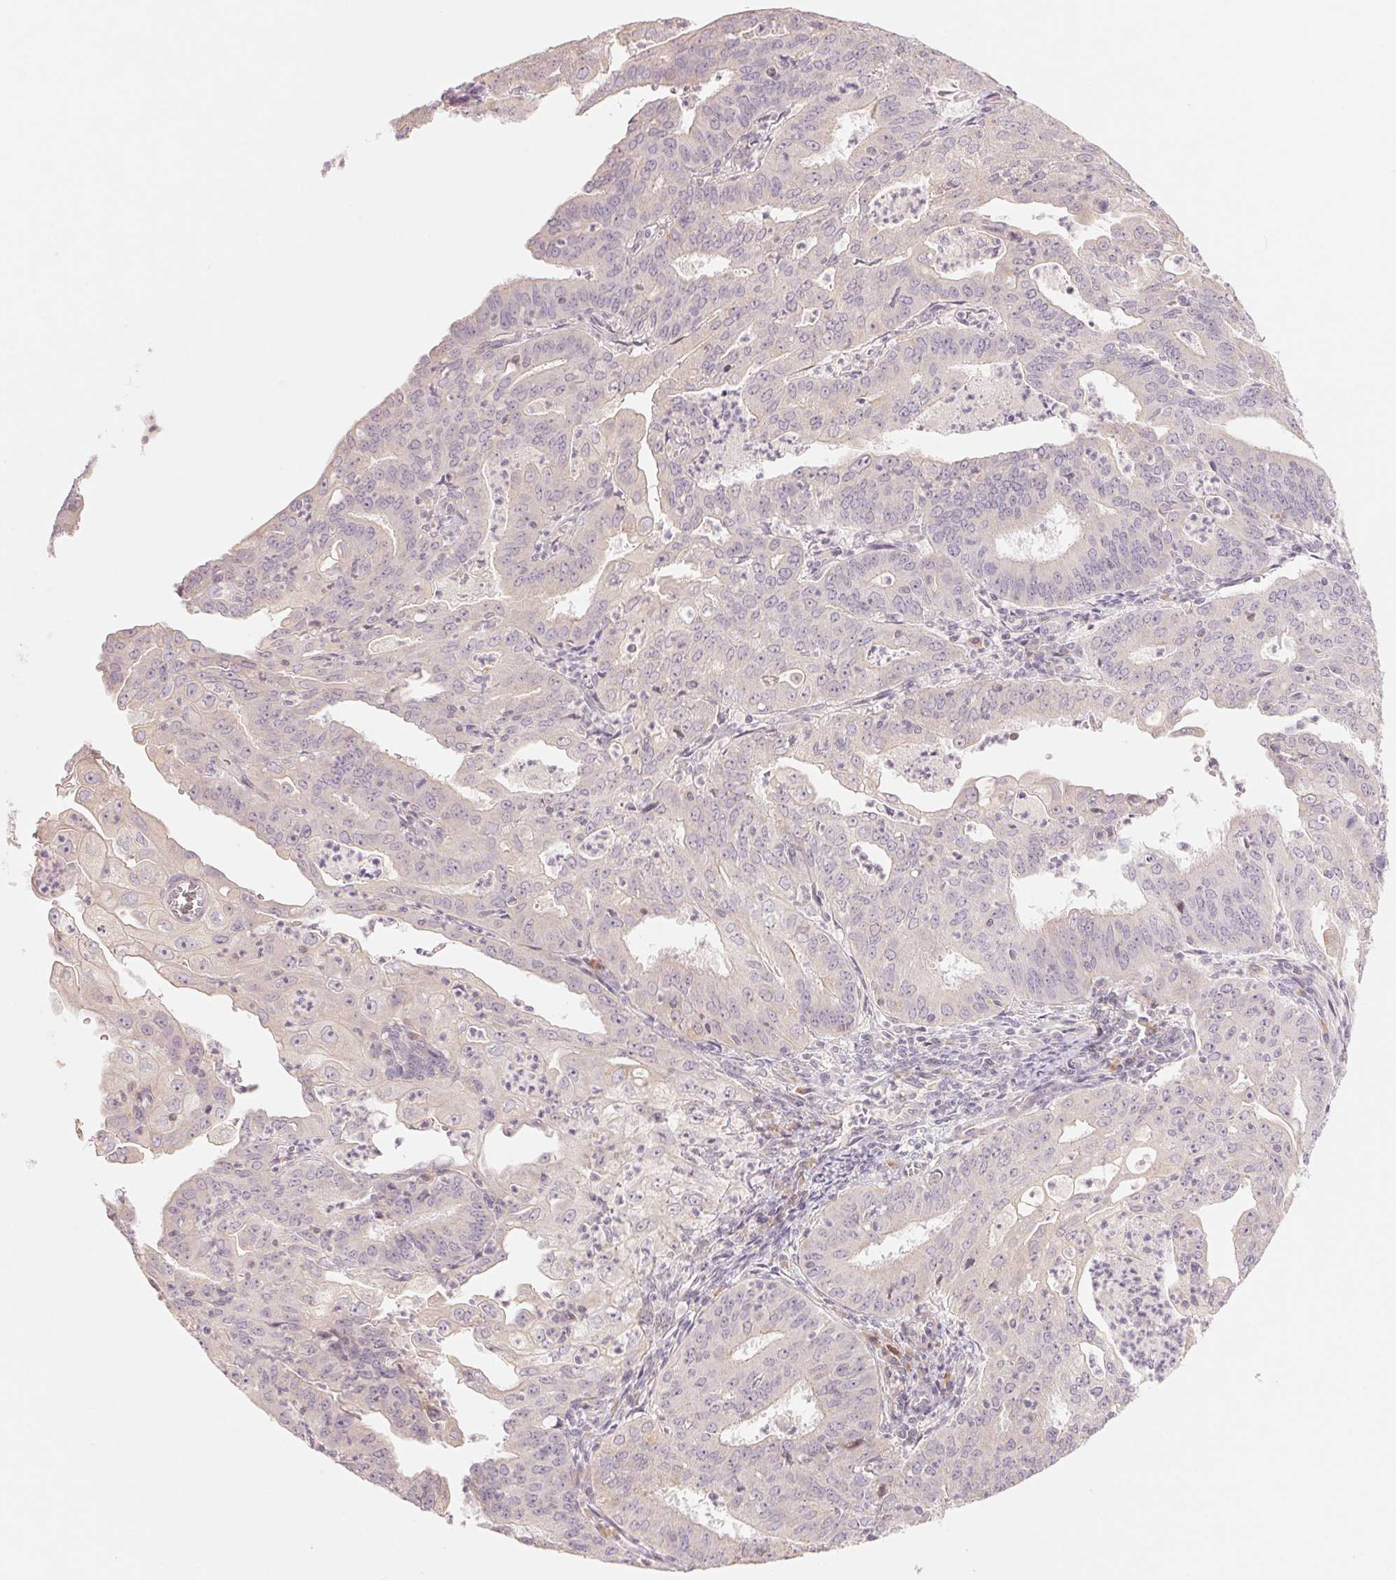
{"staining": {"intensity": "negative", "quantity": "none", "location": "none"}, "tissue": "cervical cancer", "cell_type": "Tumor cells", "image_type": "cancer", "snomed": [{"axis": "morphology", "description": "Adenocarcinoma, NOS"}, {"axis": "topography", "description": "Cervix"}], "caption": "The micrograph shows no staining of tumor cells in cervical cancer (adenocarcinoma).", "gene": "DENND2C", "patient": {"sex": "female", "age": 56}}